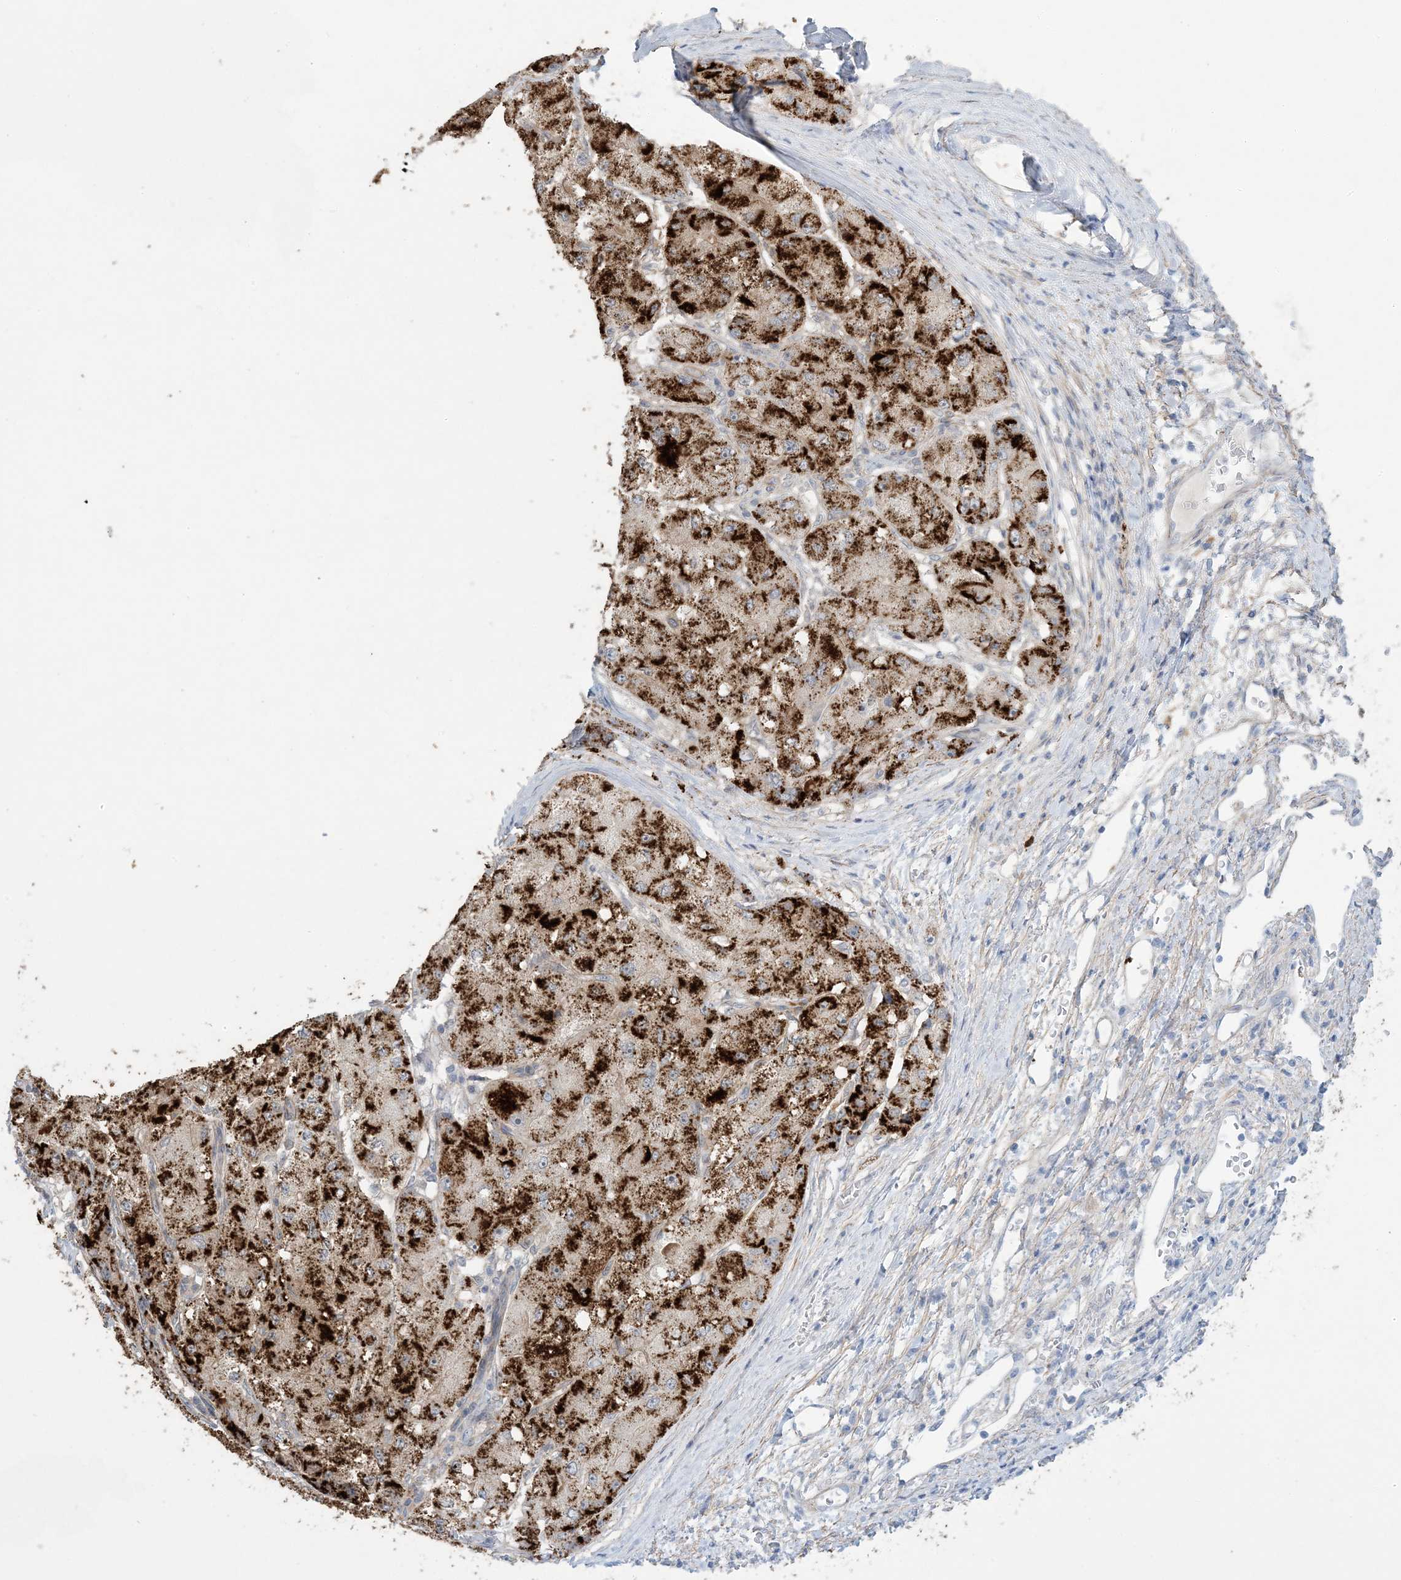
{"staining": {"intensity": "strong", "quantity": ">75%", "location": "cytoplasmic/membranous"}, "tissue": "liver cancer", "cell_type": "Tumor cells", "image_type": "cancer", "snomed": [{"axis": "morphology", "description": "Carcinoma, Hepatocellular, NOS"}, {"axis": "topography", "description": "Liver"}], "caption": "This image demonstrates immunohistochemistry (IHC) staining of human liver hepatocellular carcinoma, with high strong cytoplasmic/membranous positivity in approximately >75% of tumor cells.", "gene": "AGXT", "patient": {"sex": "male", "age": 80}}